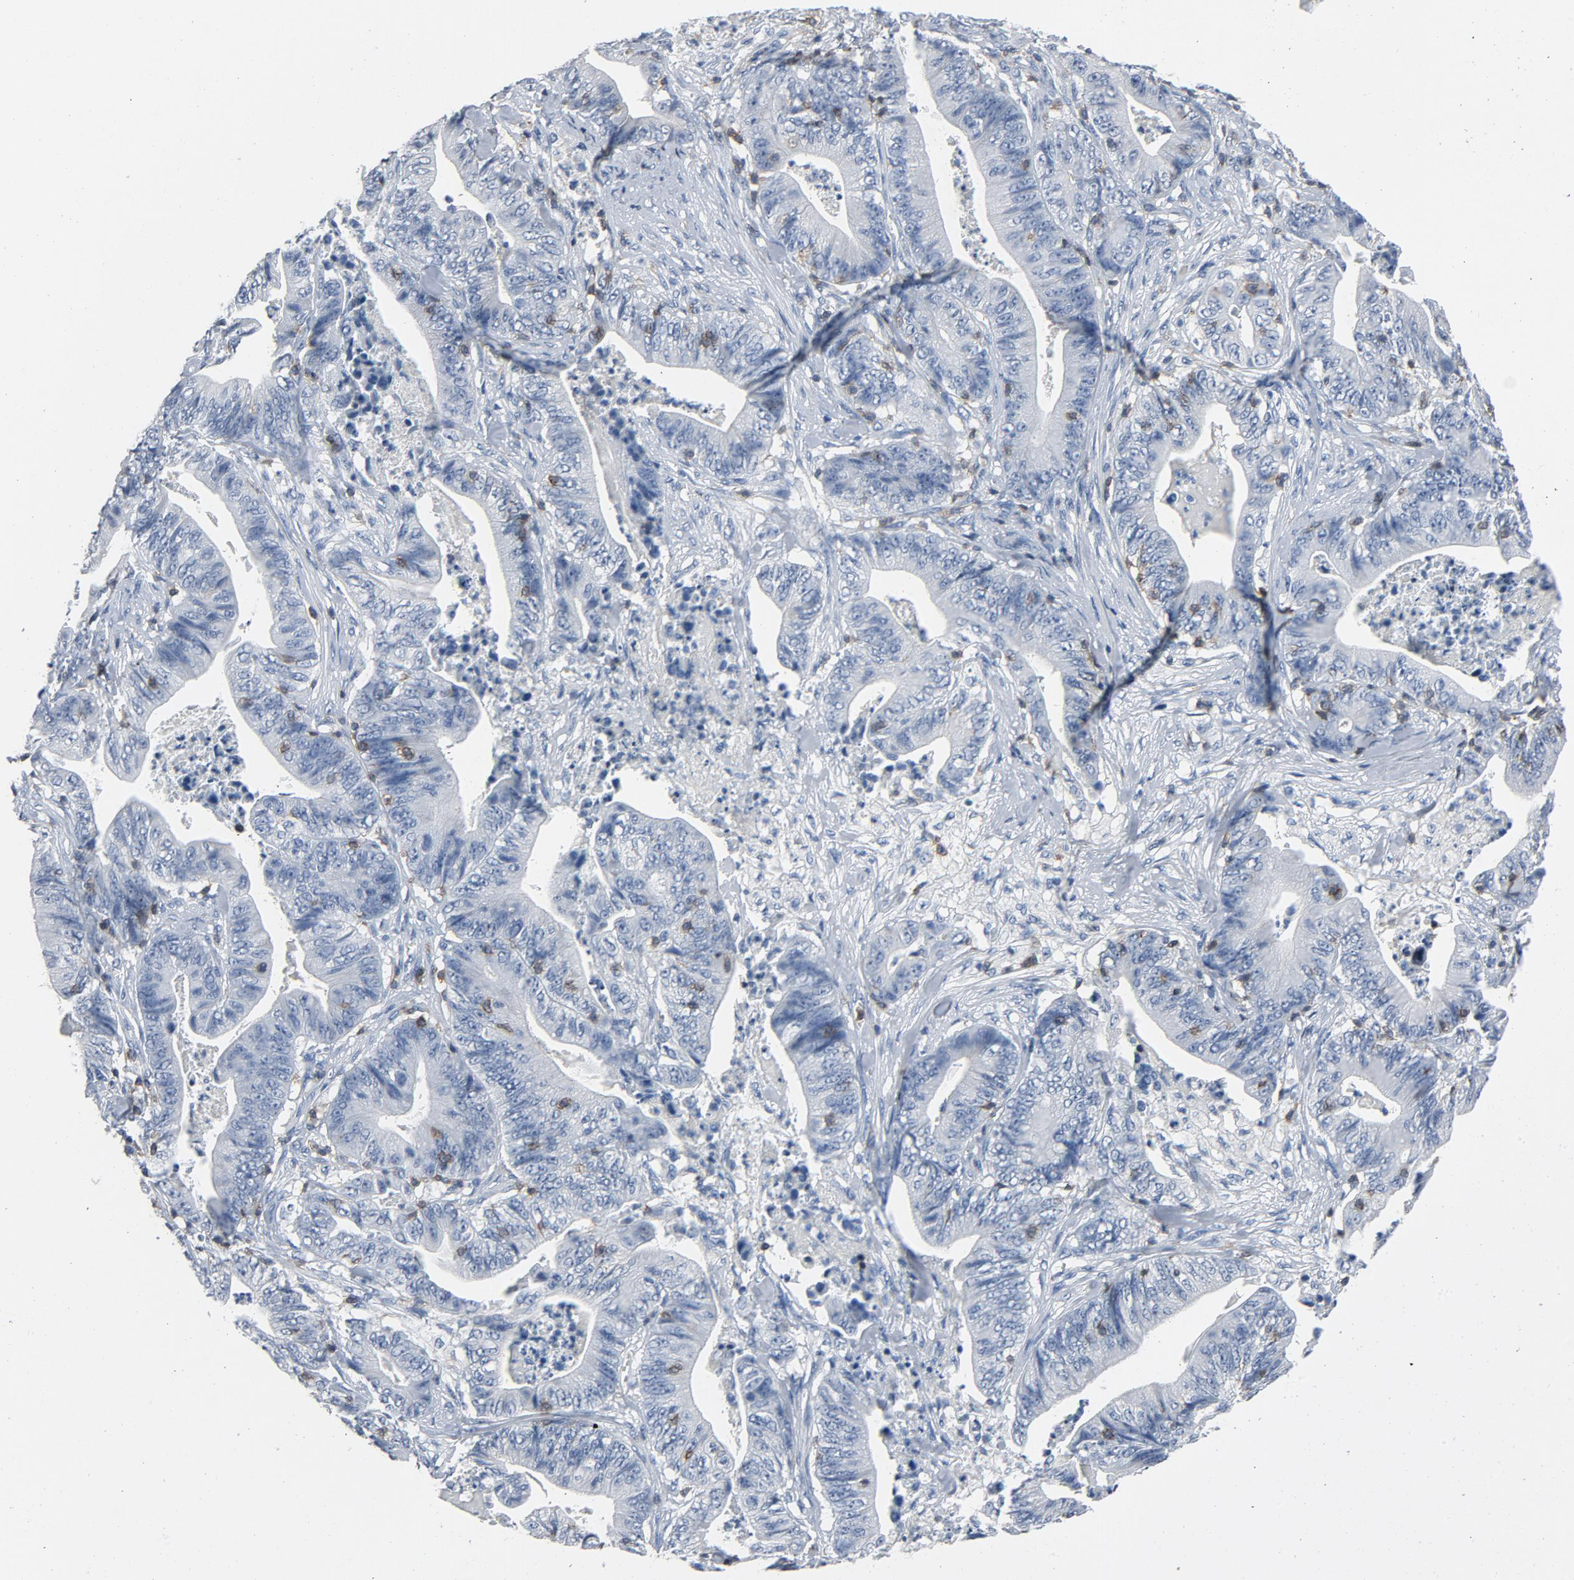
{"staining": {"intensity": "negative", "quantity": "none", "location": "none"}, "tissue": "stomach cancer", "cell_type": "Tumor cells", "image_type": "cancer", "snomed": [{"axis": "morphology", "description": "Adenocarcinoma, NOS"}, {"axis": "topography", "description": "Stomach, lower"}], "caption": "Tumor cells are negative for protein expression in human stomach cancer.", "gene": "LCK", "patient": {"sex": "female", "age": 86}}